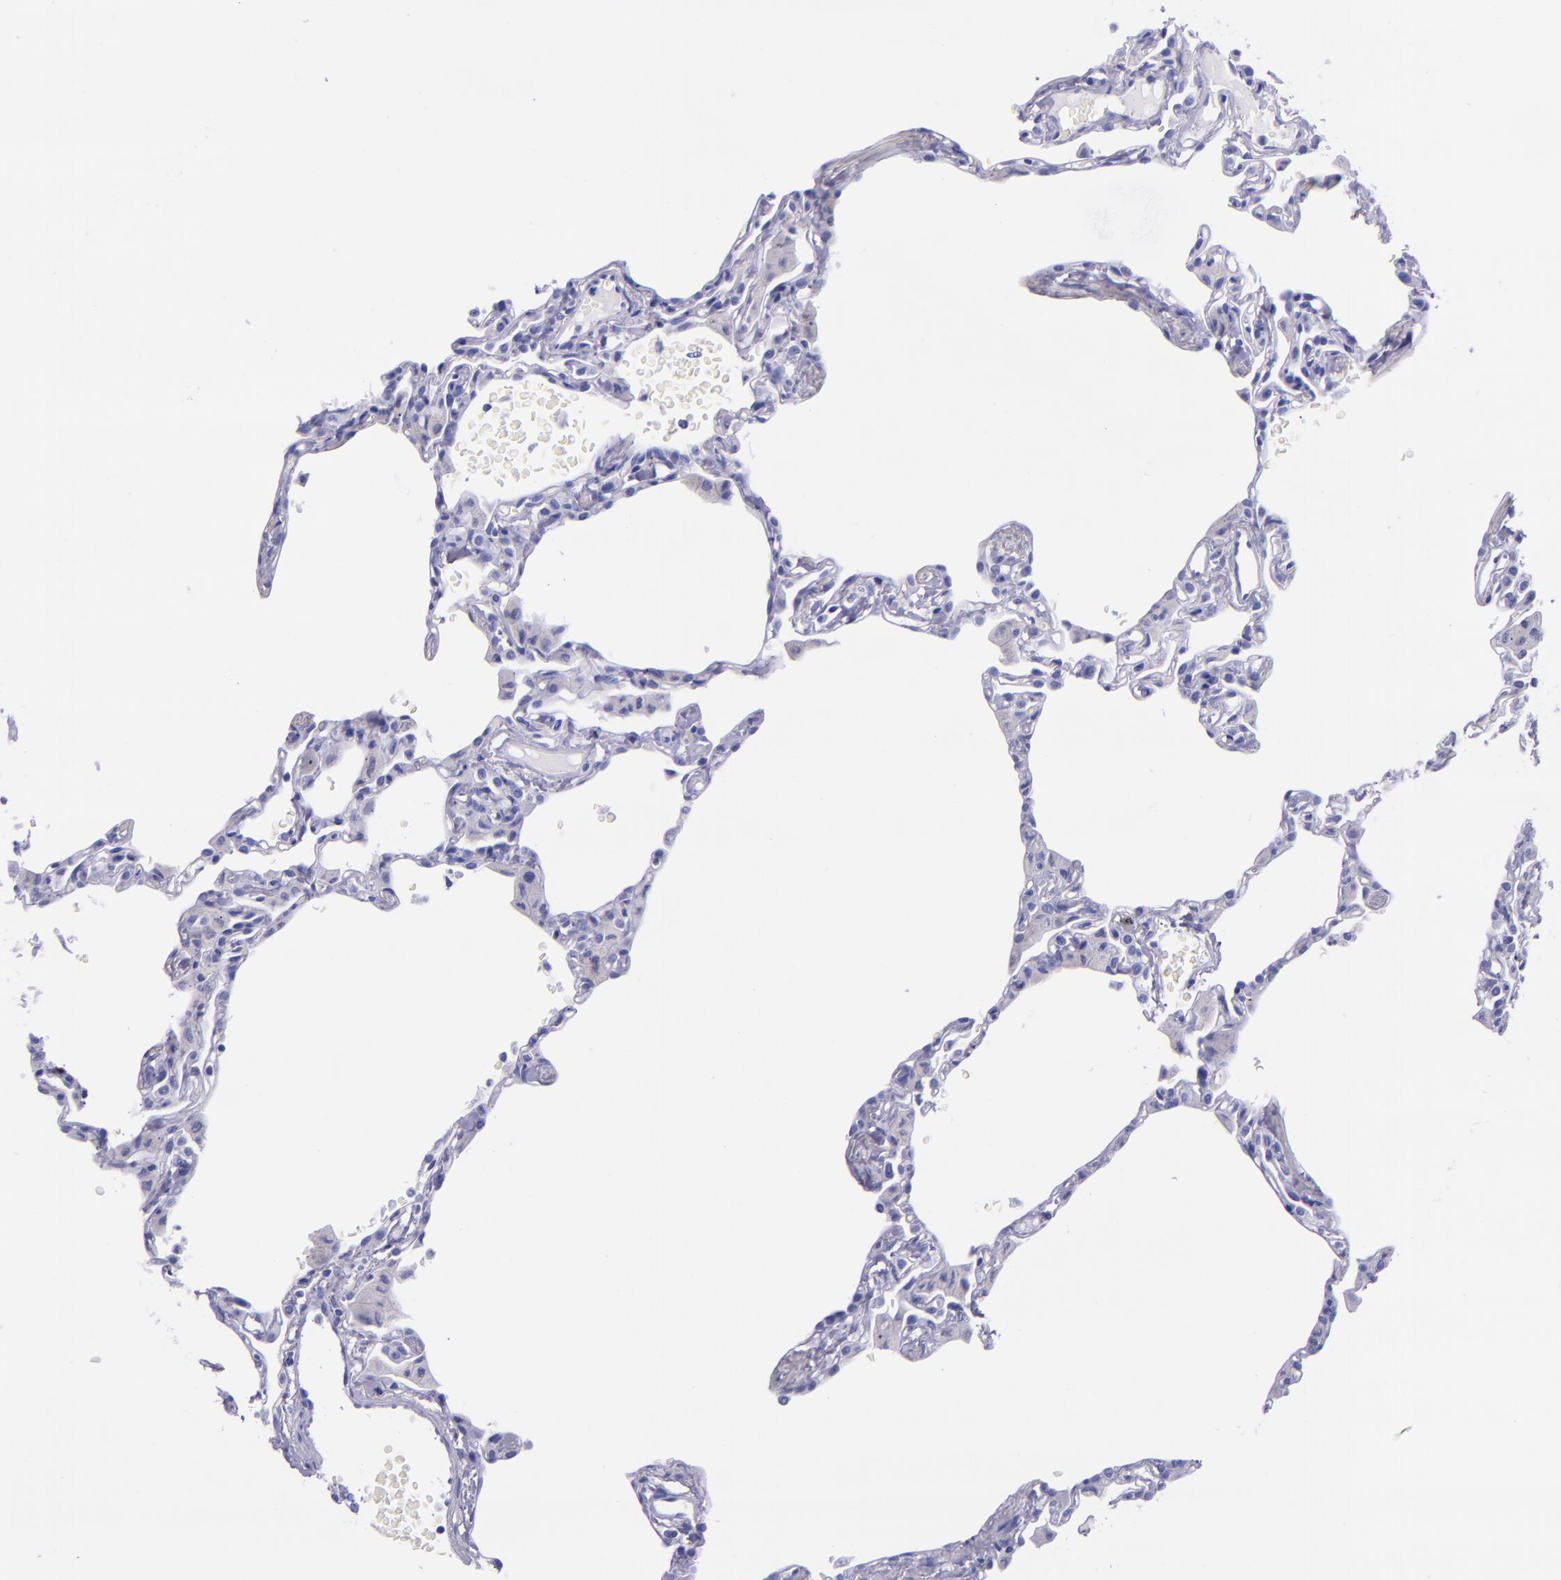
{"staining": {"intensity": "negative", "quantity": "none", "location": "none"}, "tissue": "lung", "cell_type": "Alveolar cells", "image_type": "normal", "snomed": [{"axis": "morphology", "description": "Normal tissue, NOS"}, {"axis": "topography", "description": "Lung"}], "caption": "This is an immunohistochemistry (IHC) histopathology image of unremarkable human lung. There is no positivity in alveolar cells.", "gene": "MBP", "patient": {"sex": "female", "age": 49}}